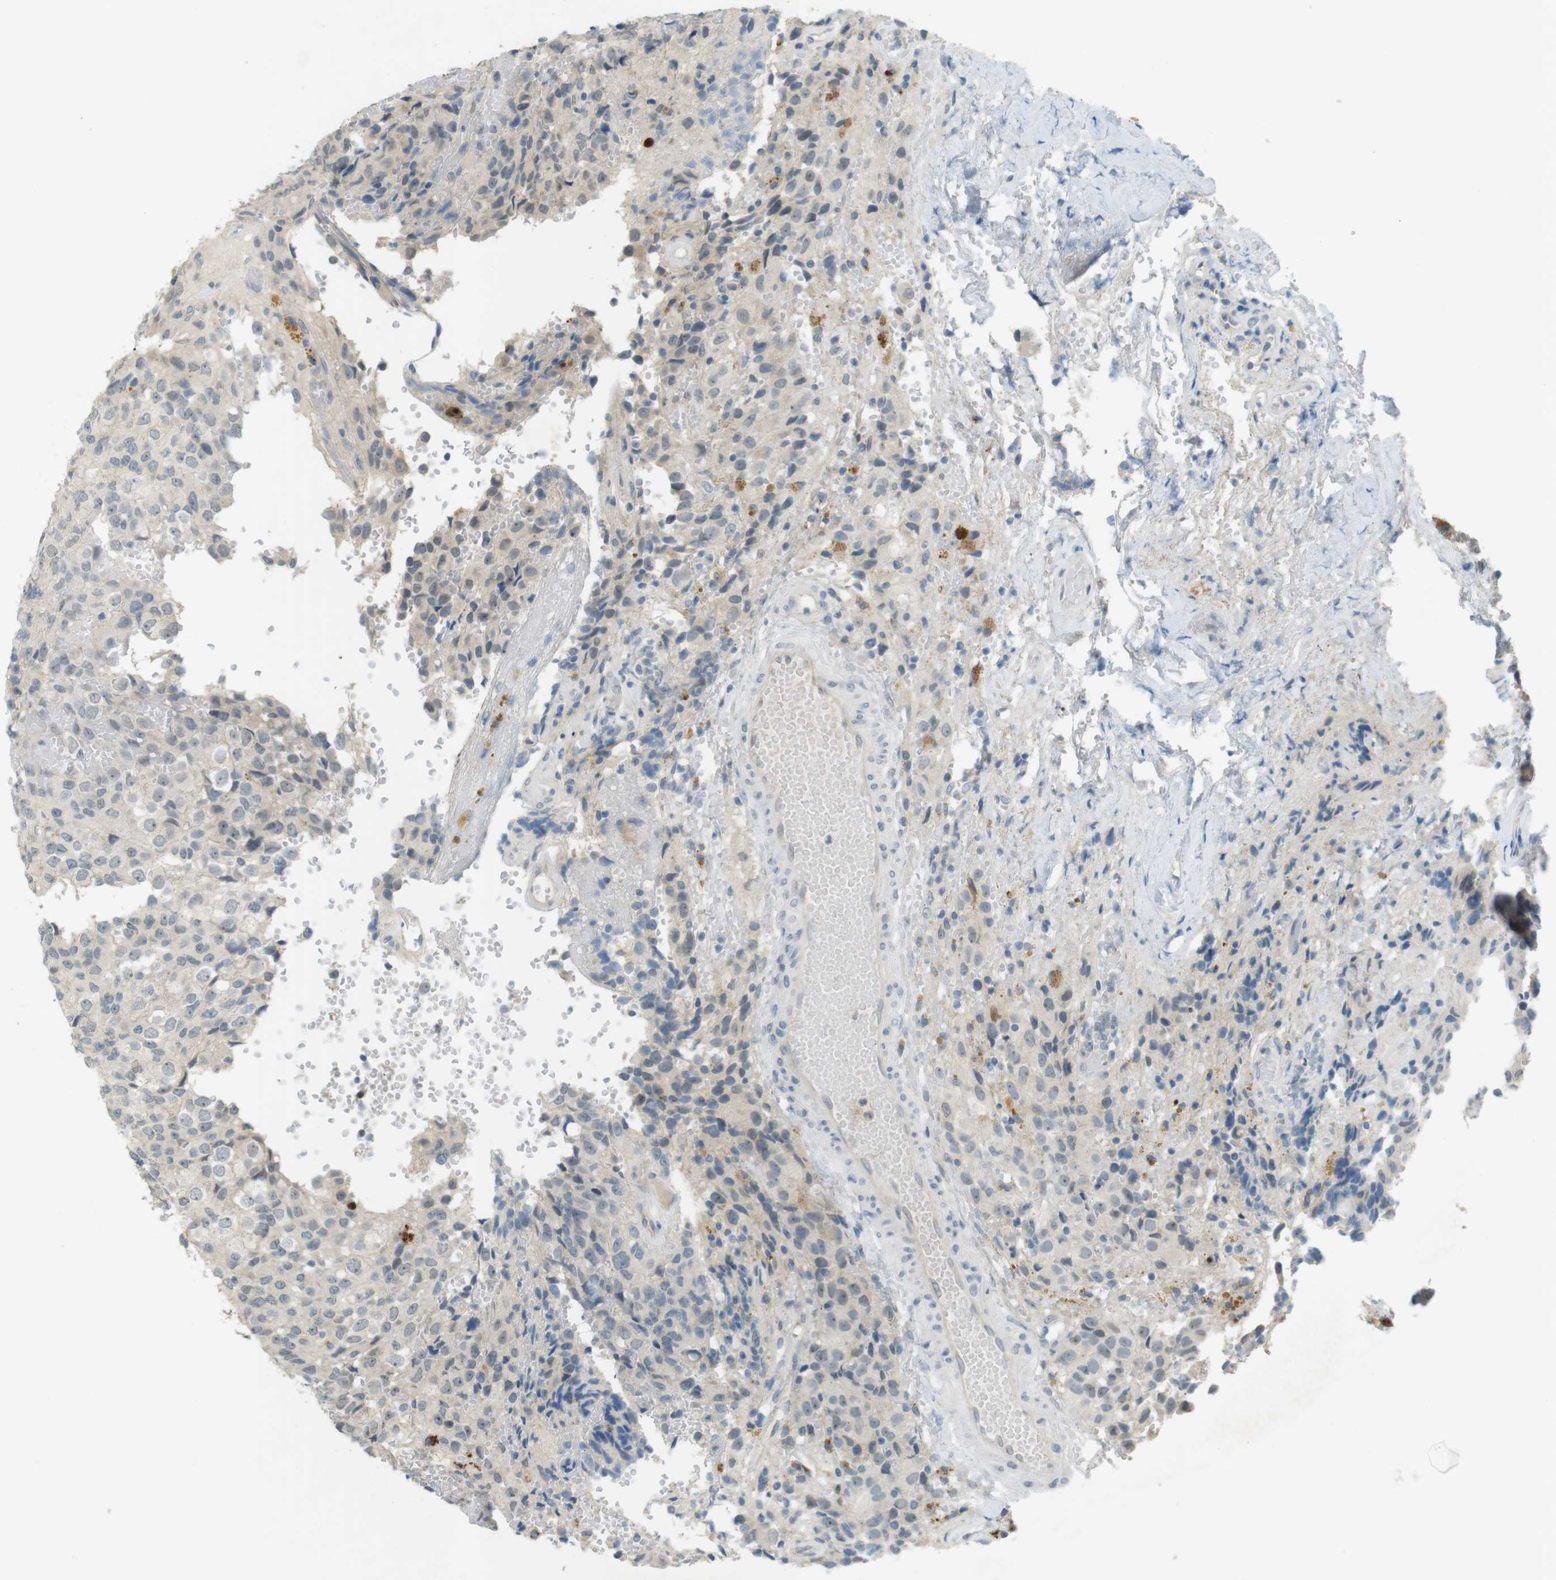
{"staining": {"intensity": "weak", "quantity": "25%-75%", "location": "cytoplasmic/membranous"}, "tissue": "glioma", "cell_type": "Tumor cells", "image_type": "cancer", "snomed": [{"axis": "morphology", "description": "Glioma, malignant, High grade"}, {"axis": "topography", "description": "Brain"}], "caption": "Tumor cells show low levels of weak cytoplasmic/membranous staining in approximately 25%-75% of cells in human glioma.", "gene": "UGT8", "patient": {"sex": "male", "age": 32}}